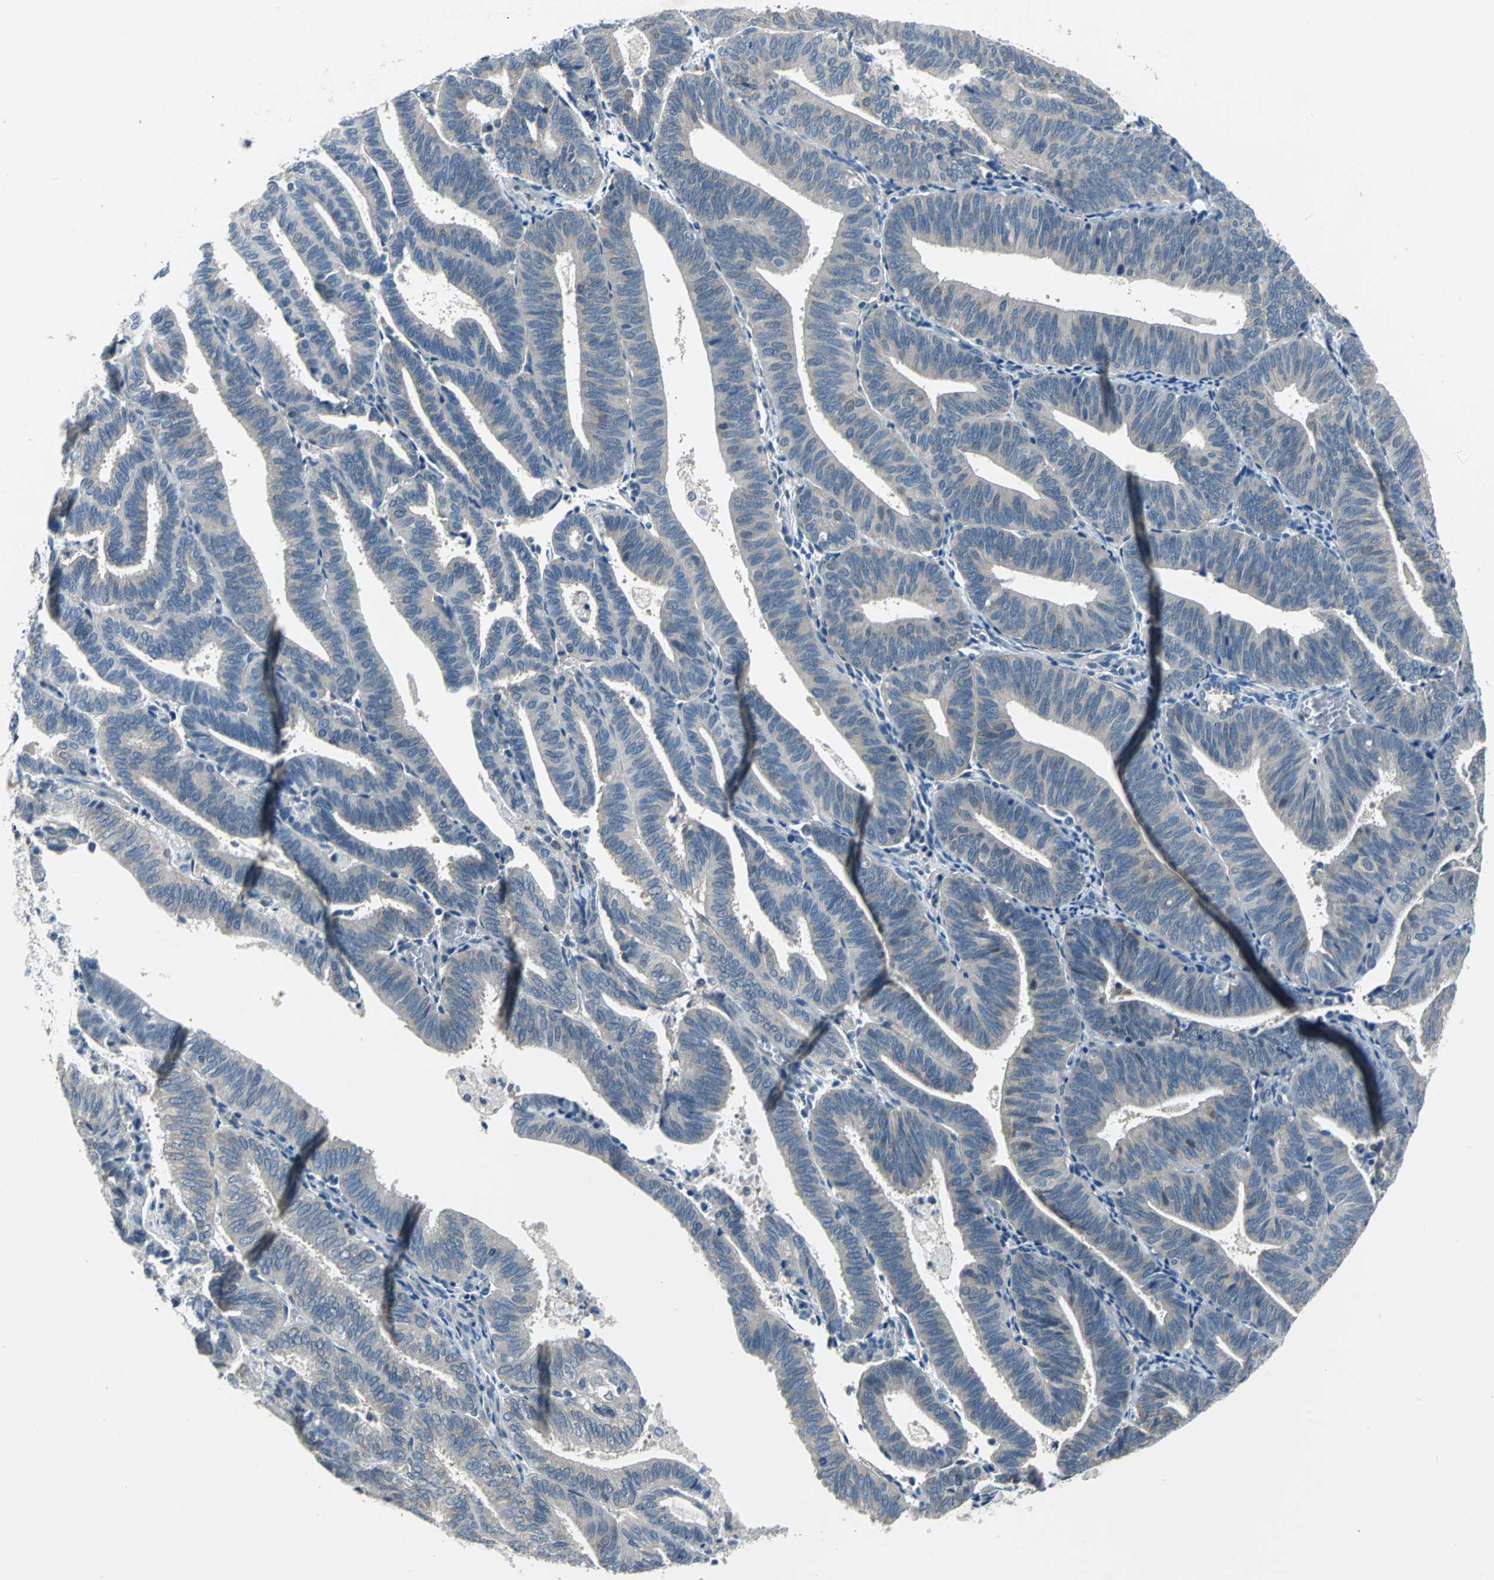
{"staining": {"intensity": "moderate", "quantity": "<25%", "location": "cytoplasmic/membranous"}, "tissue": "endometrial cancer", "cell_type": "Tumor cells", "image_type": "cancer", "snomed": [{"axis": "morphology", "description": "Adenocarcinoma, NOS"}, {"axis": "topography", "description": "Uterus"}], "caption": "There is low levels of moderate cytoplasmic/membranous positivity in tumor cells of endometrial cancer, as demonstrated by immunohistochemical staining (brown color).", "gene": "ZNF415", "patient": {"sex": "female", "age": 60}}